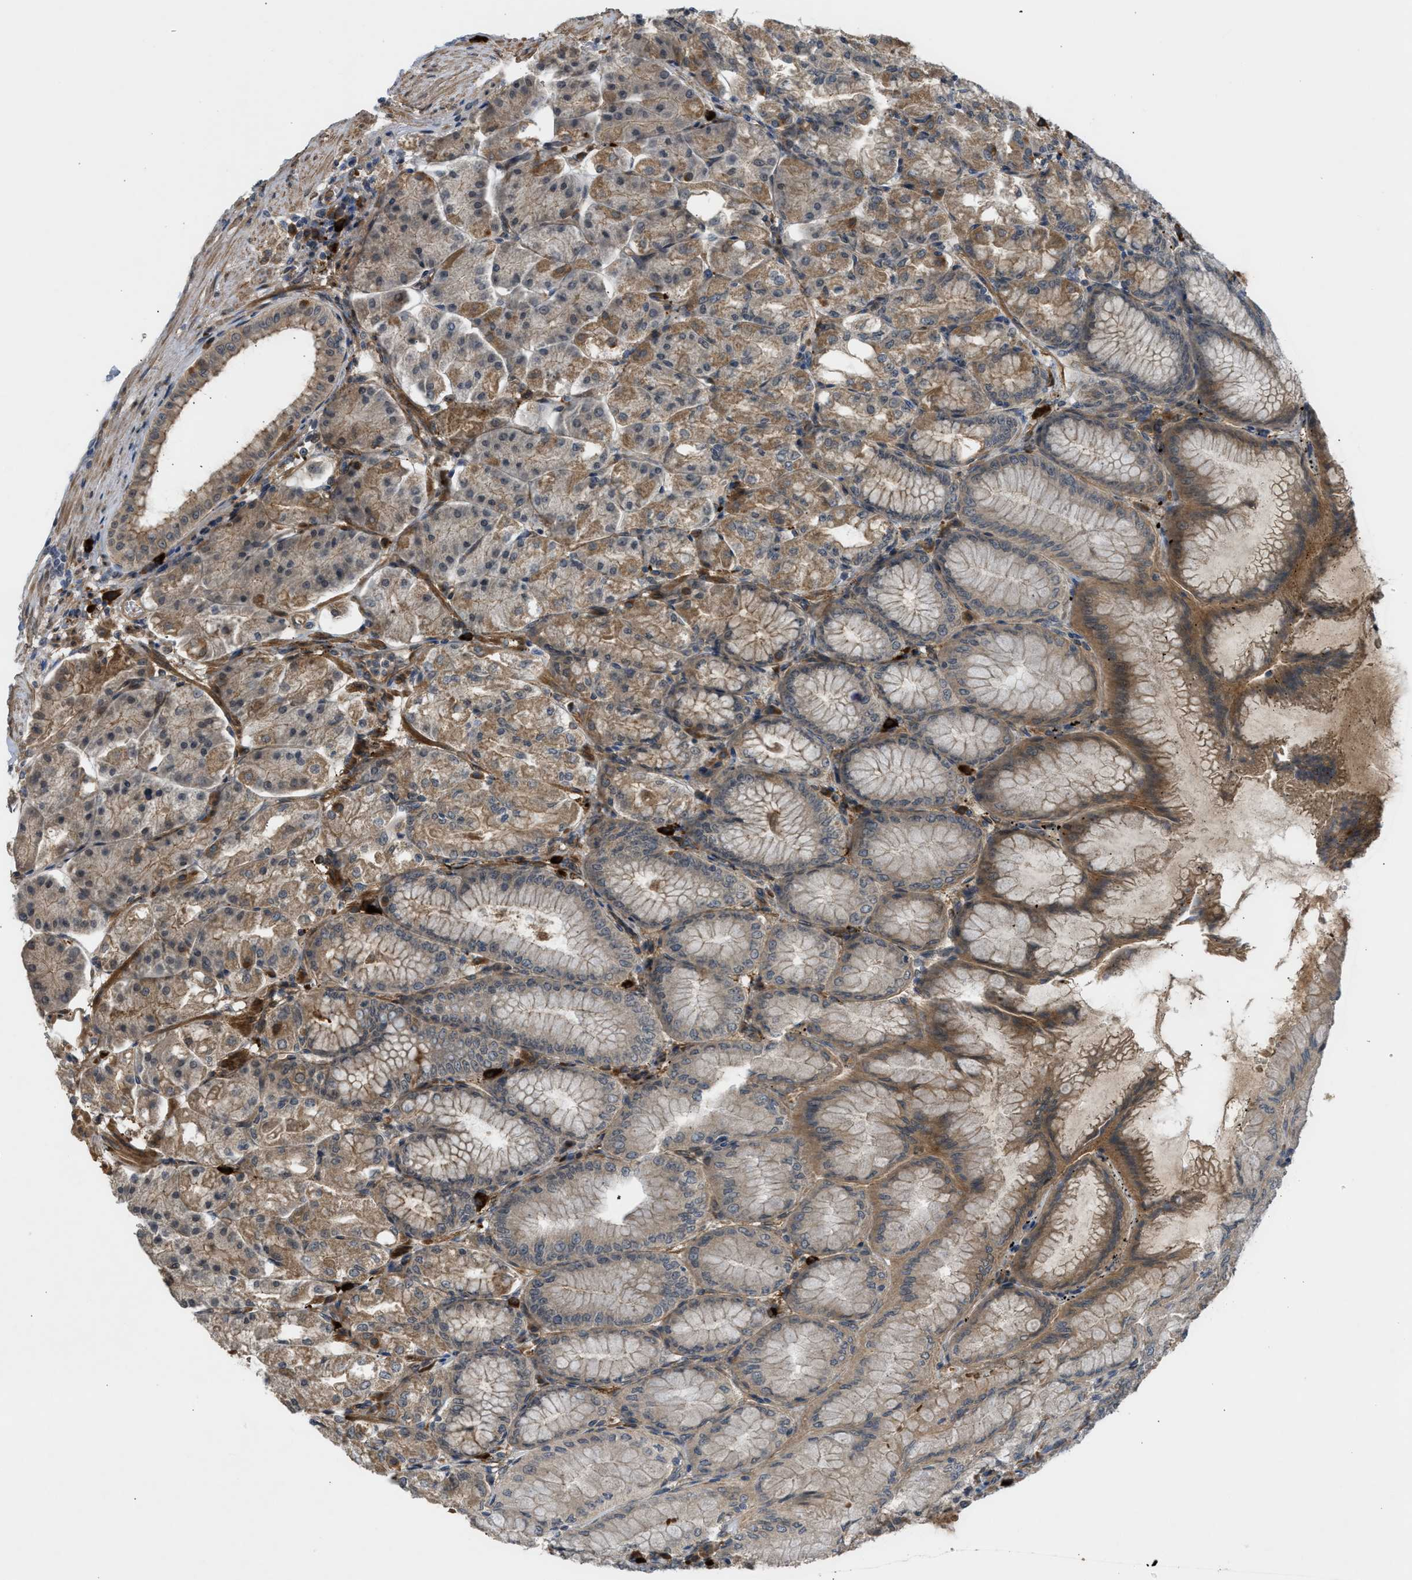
{"staining": {"intensity": "moderate", "quantity": ">75%", "location": "cytoplasmic/membranous"}, "tissue": "stomach", "cell_type": "Glandular cells", "image_type": "normal", "snomed": [{"axis": "morphology", "description": "Normal tissue, NOS"}, {"axis": "topography", "description": "Stomach, lower"}], "caption": "Immunohistochemical staining of unremarkable stomach reveals medium levels of moderate cytoplasmic/membranous positivity in approximately >75% of glandular cells.", "gene": "ADCY8", "patient": {"sex": "male", "age": 71}}